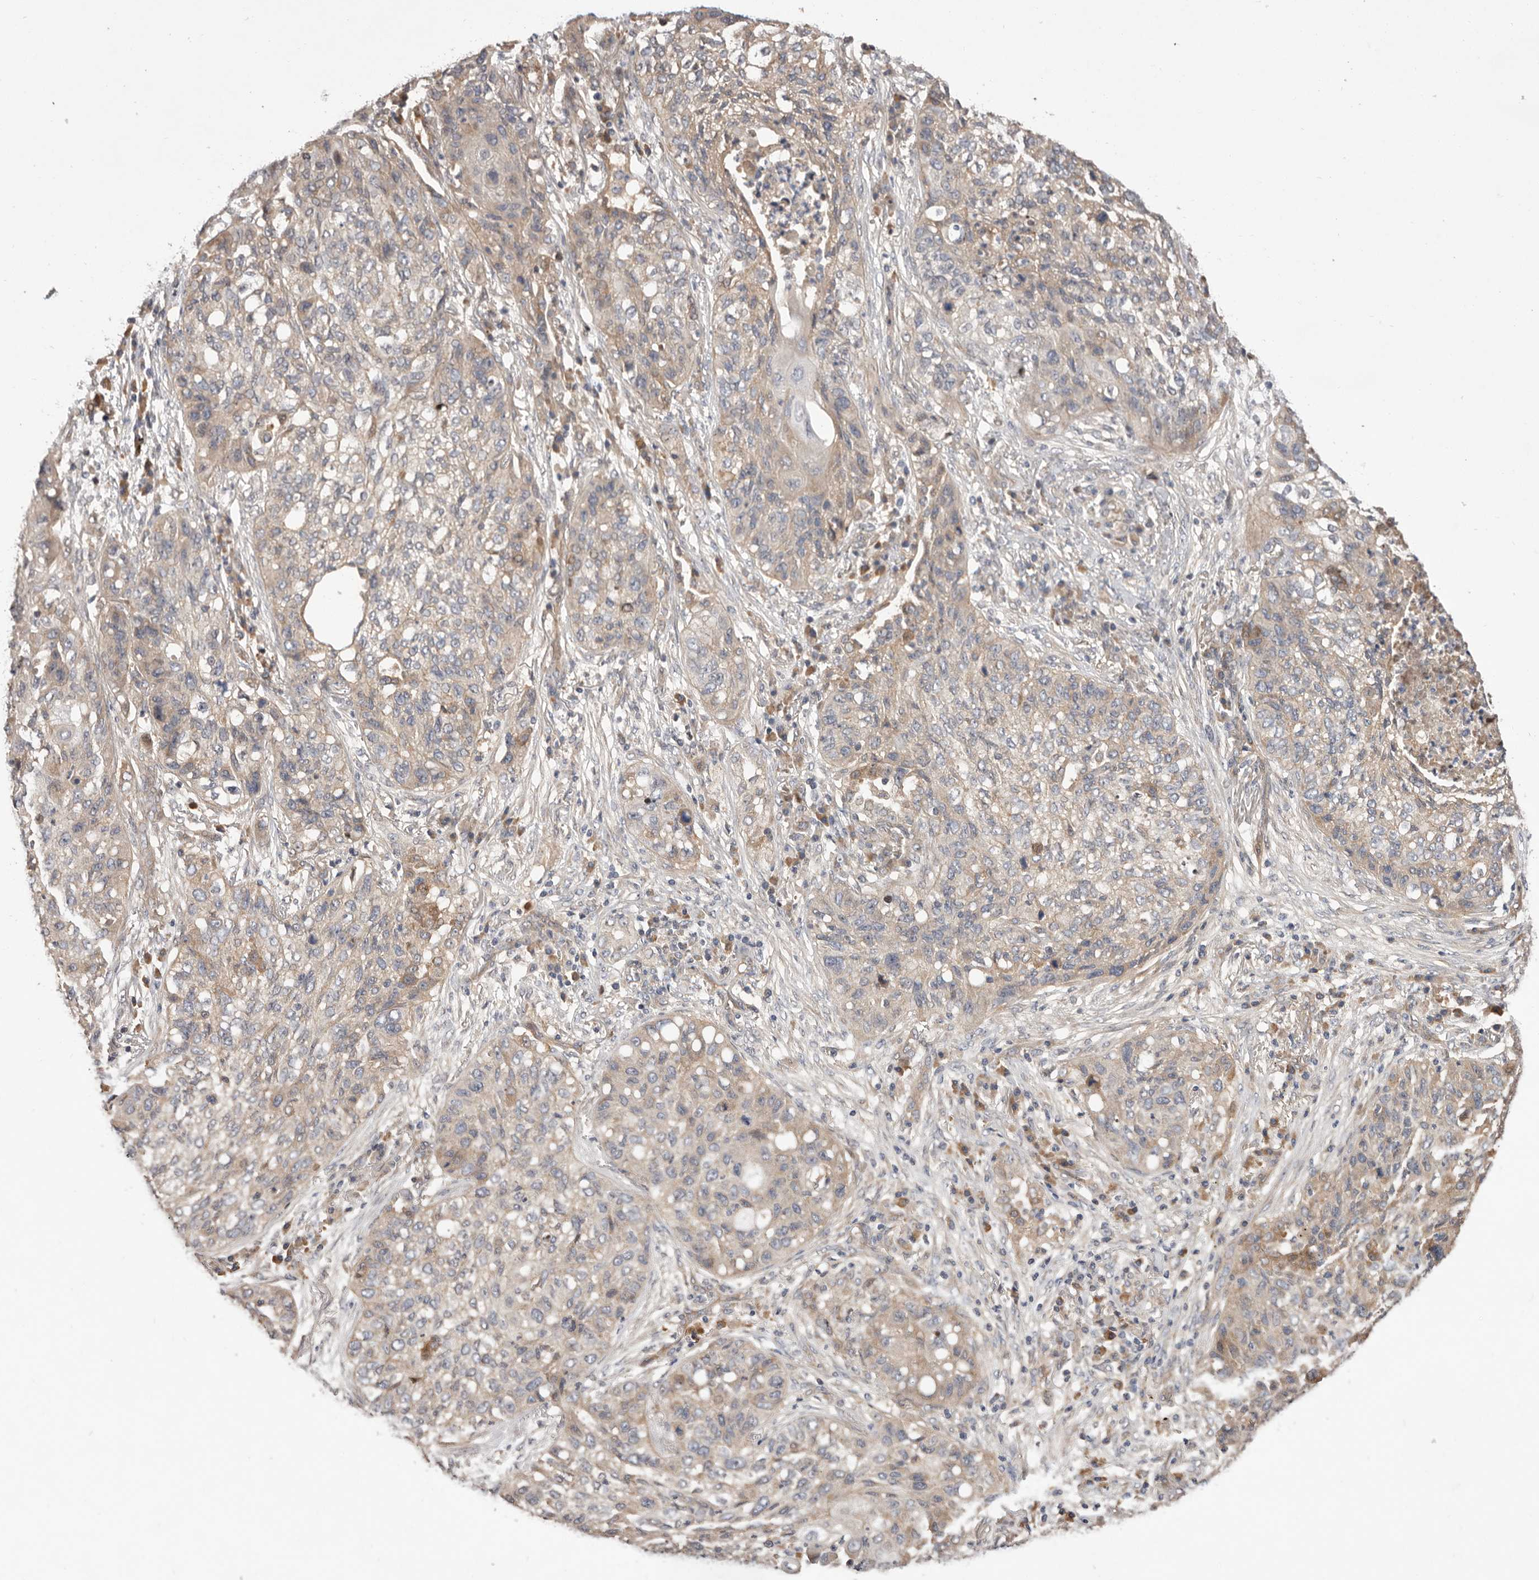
{"staining": {"intensity": "weak", "quantity": "25%-75%", "location": "cytoplasmic/membranous"}, "tissue": "lung cancer", "cell_type": "Tumor cells", "image_type": "cancer", "snomed": [{"axis": "morphology", "description": "Squamous cell carcinoma, NOS"}, {"axis": "topography", "description": "Lung"}], "caption": "The photomicrograph demonstrates a brown stain indicating the presence of a protein in the cytoplasmic/membranous of tumor cells in lung squamous cell carcinoma. The staining is performed using DAB brown chromogen to label protein expression. The nuclei are counter-stained blue using hematoxylin.", "gene": "DOP1A", "patient": {"sex": "female", "age": 63}}